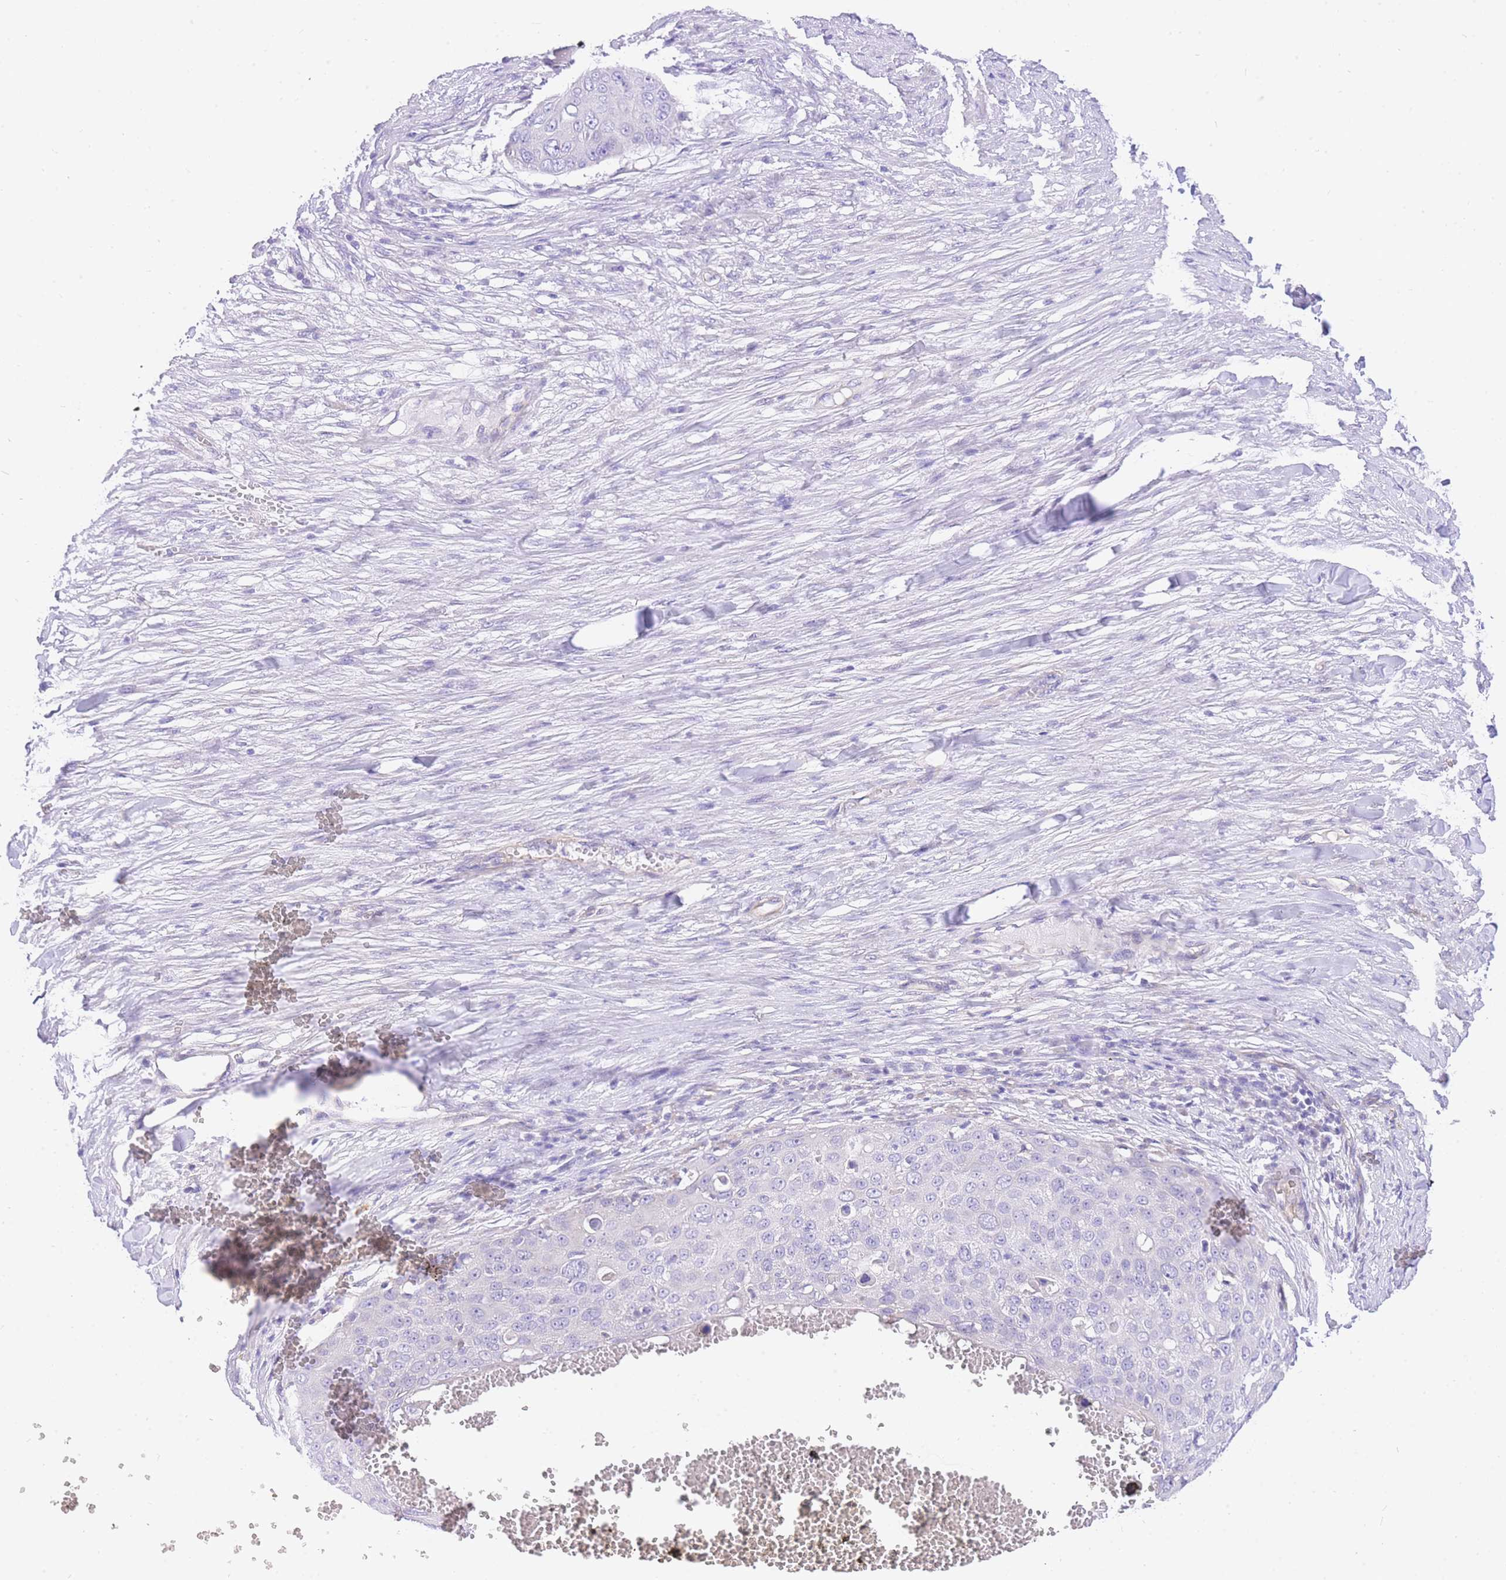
{"staining": {"intensity": "negative", "quantity": "none", "location": "none"}, "tissue": "skin cancer", "cell_type": "Tumor cells", "image_type": "cancer", "snomed": [{"axis": "morphology", "description": "Squamous cell carcinoma, NOS"}, {"axis": "topography", "description": "Skin"}], "caption": "Squamous cell carcinoma (skin) stained for a protein using immunohistochemistry (IHC) shows no staining tumor cells.", "gene": "SRSF12", "patient": {"sex": "male", "age": 71}}